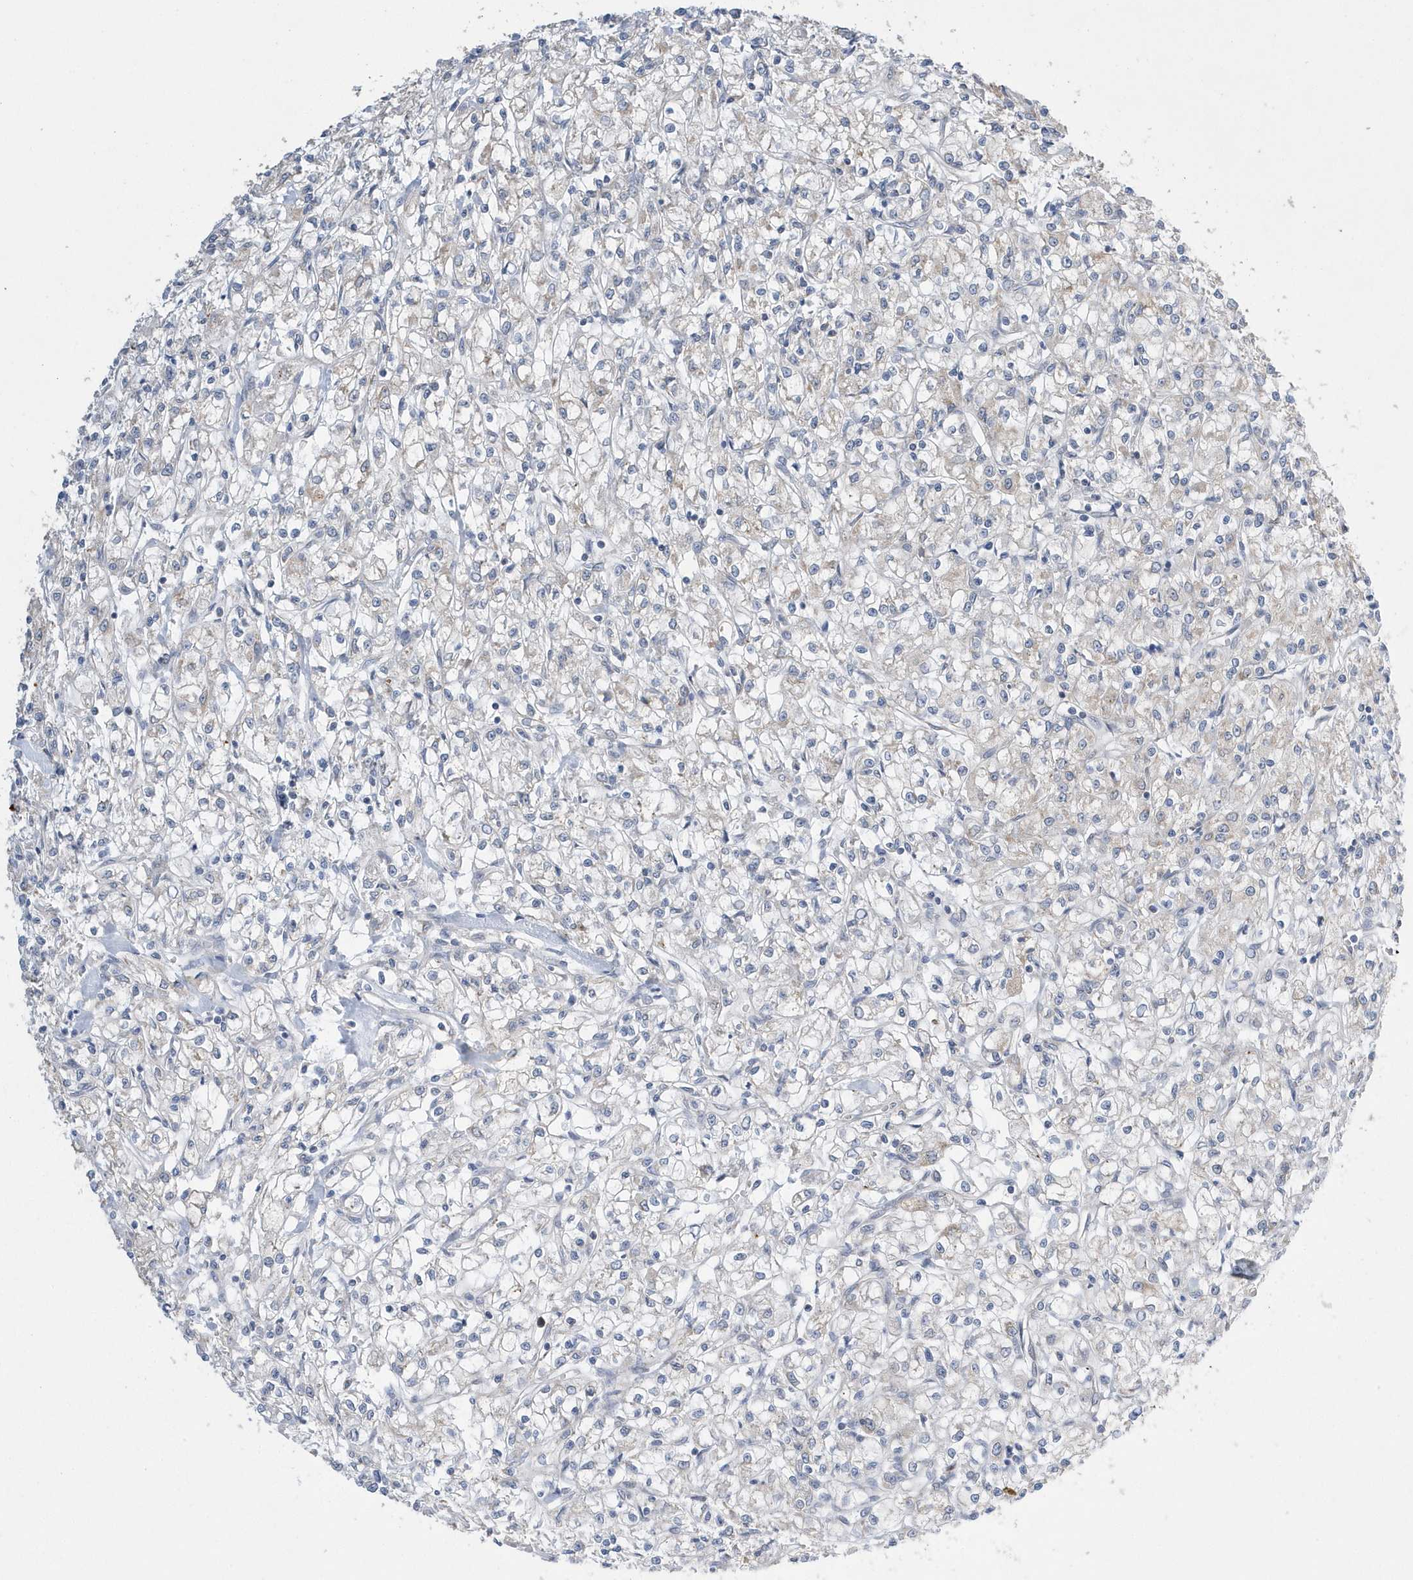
{"staining": {"intensity": "negative", "quantity": "none", "location": "none"}, "tissue": "renal cancer", "cell_type": "Tumor cells", "image_type": "cancer", "snomed": [{"axis": "morphology", "description": "Adenocarcinoma, NOS"}, {"axis": "topography", "description": "Kidney"}], "caption": "Immunohistochemistry (IHC) of renal cancer (adenocarcinoma) shows no positivity in tumor cells.", "gene": "SPATA5", "patient": {"sex": "female", "age": 59}}